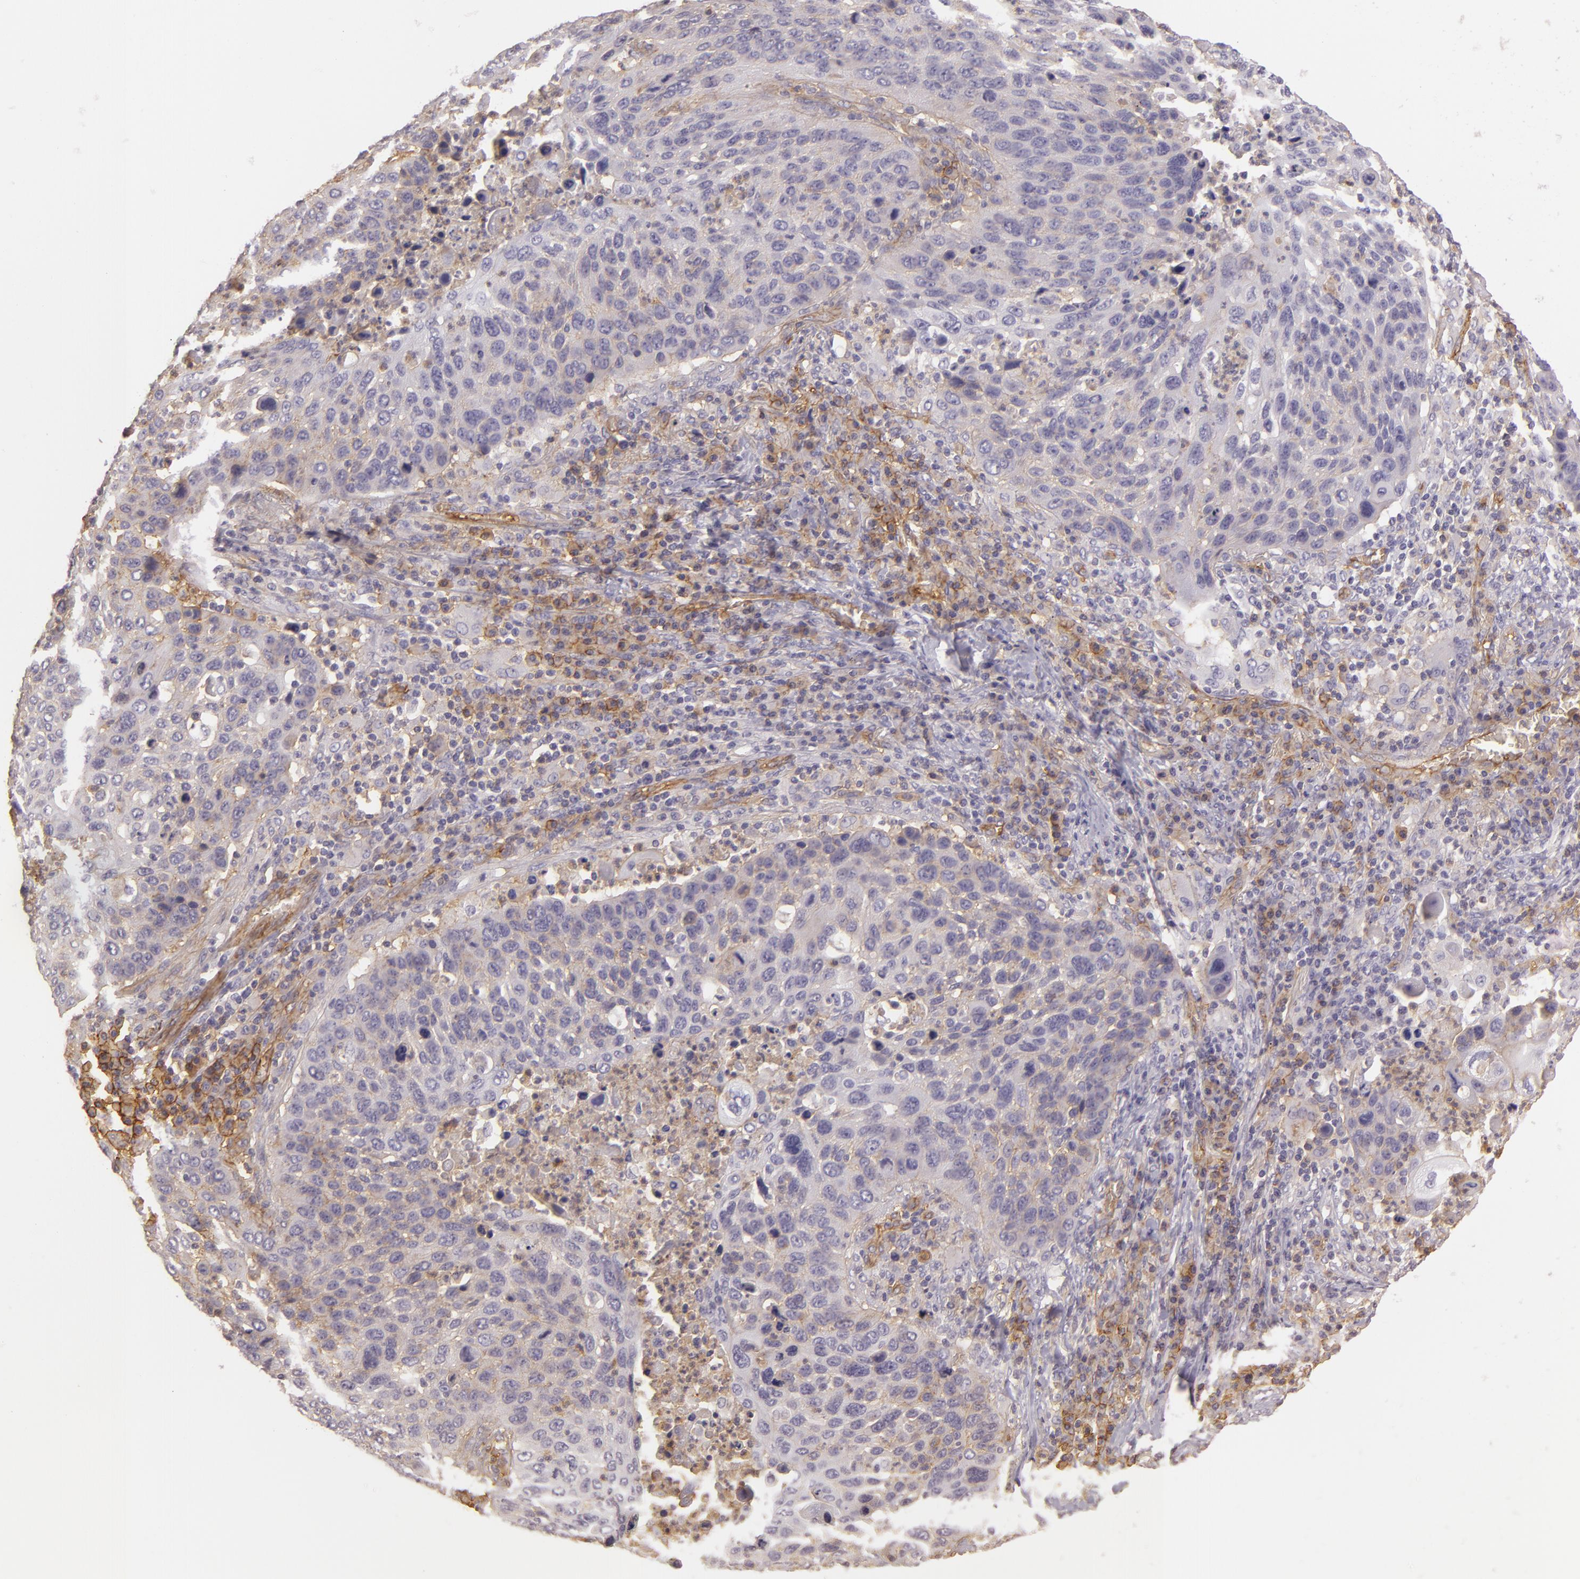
{"staining": {"intensity": "negative", "quantity": "none", "location": "none"}, "tissue": "lung cancer", "cell_type": "Tumor cells", "image_type": "cancer", "snomed": [{"axis": "morphology", "description": "Squamous cell carcinoma, NOS"}, {"axis": "topography", "description": "Lung"}], "caption": "Tumor cells show no significant protein expression in squamous cell carcinoma (lung).", "gene": "CD59", "patient": {"sex": "male", "age": 68}}